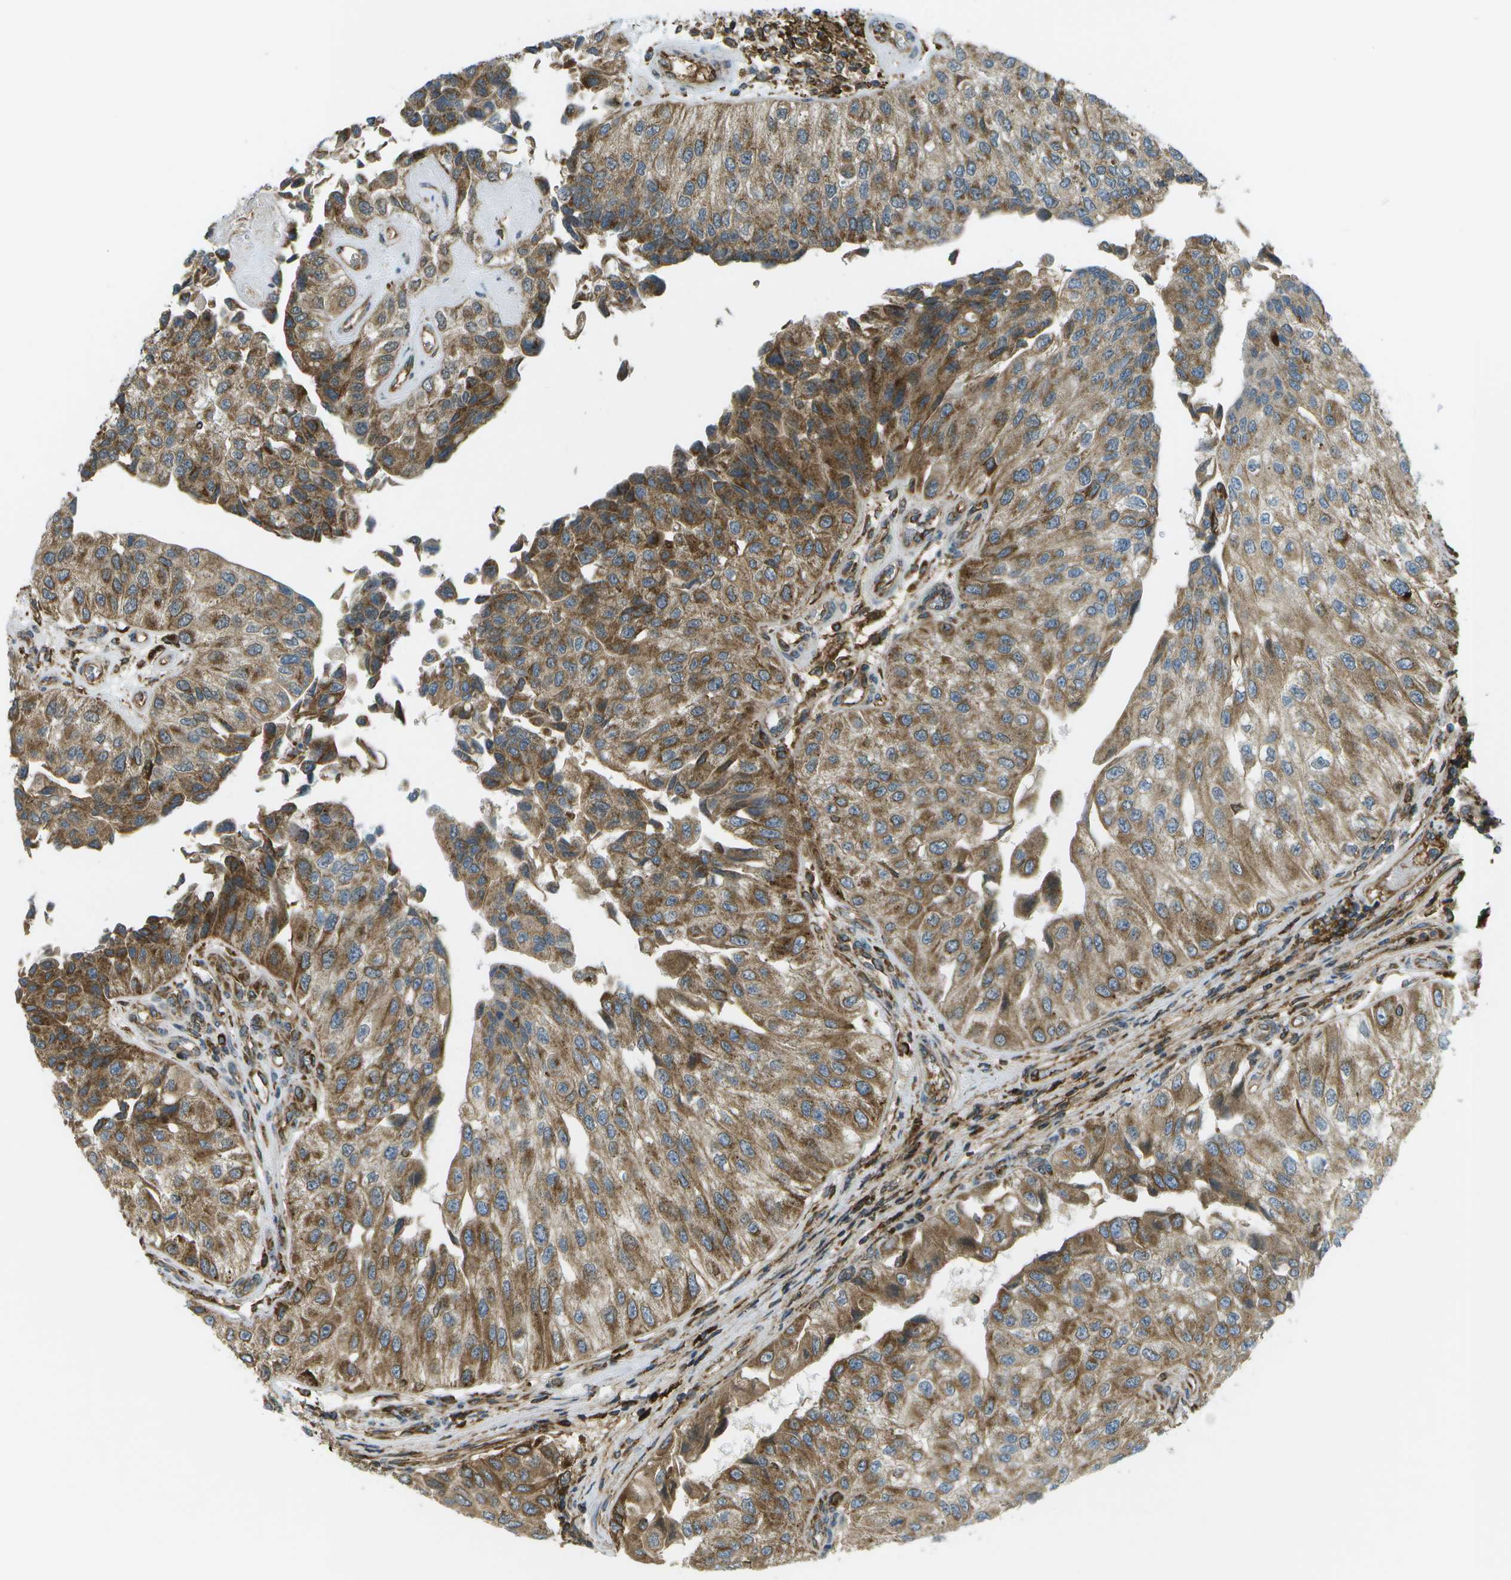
{"staining": {"intensity": "strong", "quantity": "25%-75%", "location": "cytoplasmic/membranous"}, "tissue": "urothelial cancer", "cell_type": "Tumor cells", "image_type": "cancer", "snomed": [{"axis": "morphology", "description": "Urothelial carcinoma, High grade"}, {"axis": "topography", "description": "Kidney"}, {"axis": "topography", "description": "Urinary bladder"}], "caption": "Urothelial cancer stained for a protein demonstrates strong cytoplasmic/membranous positivity in tumor cells.", "gene": "USP30", "patient": {"sex": "male", "age": 77}}